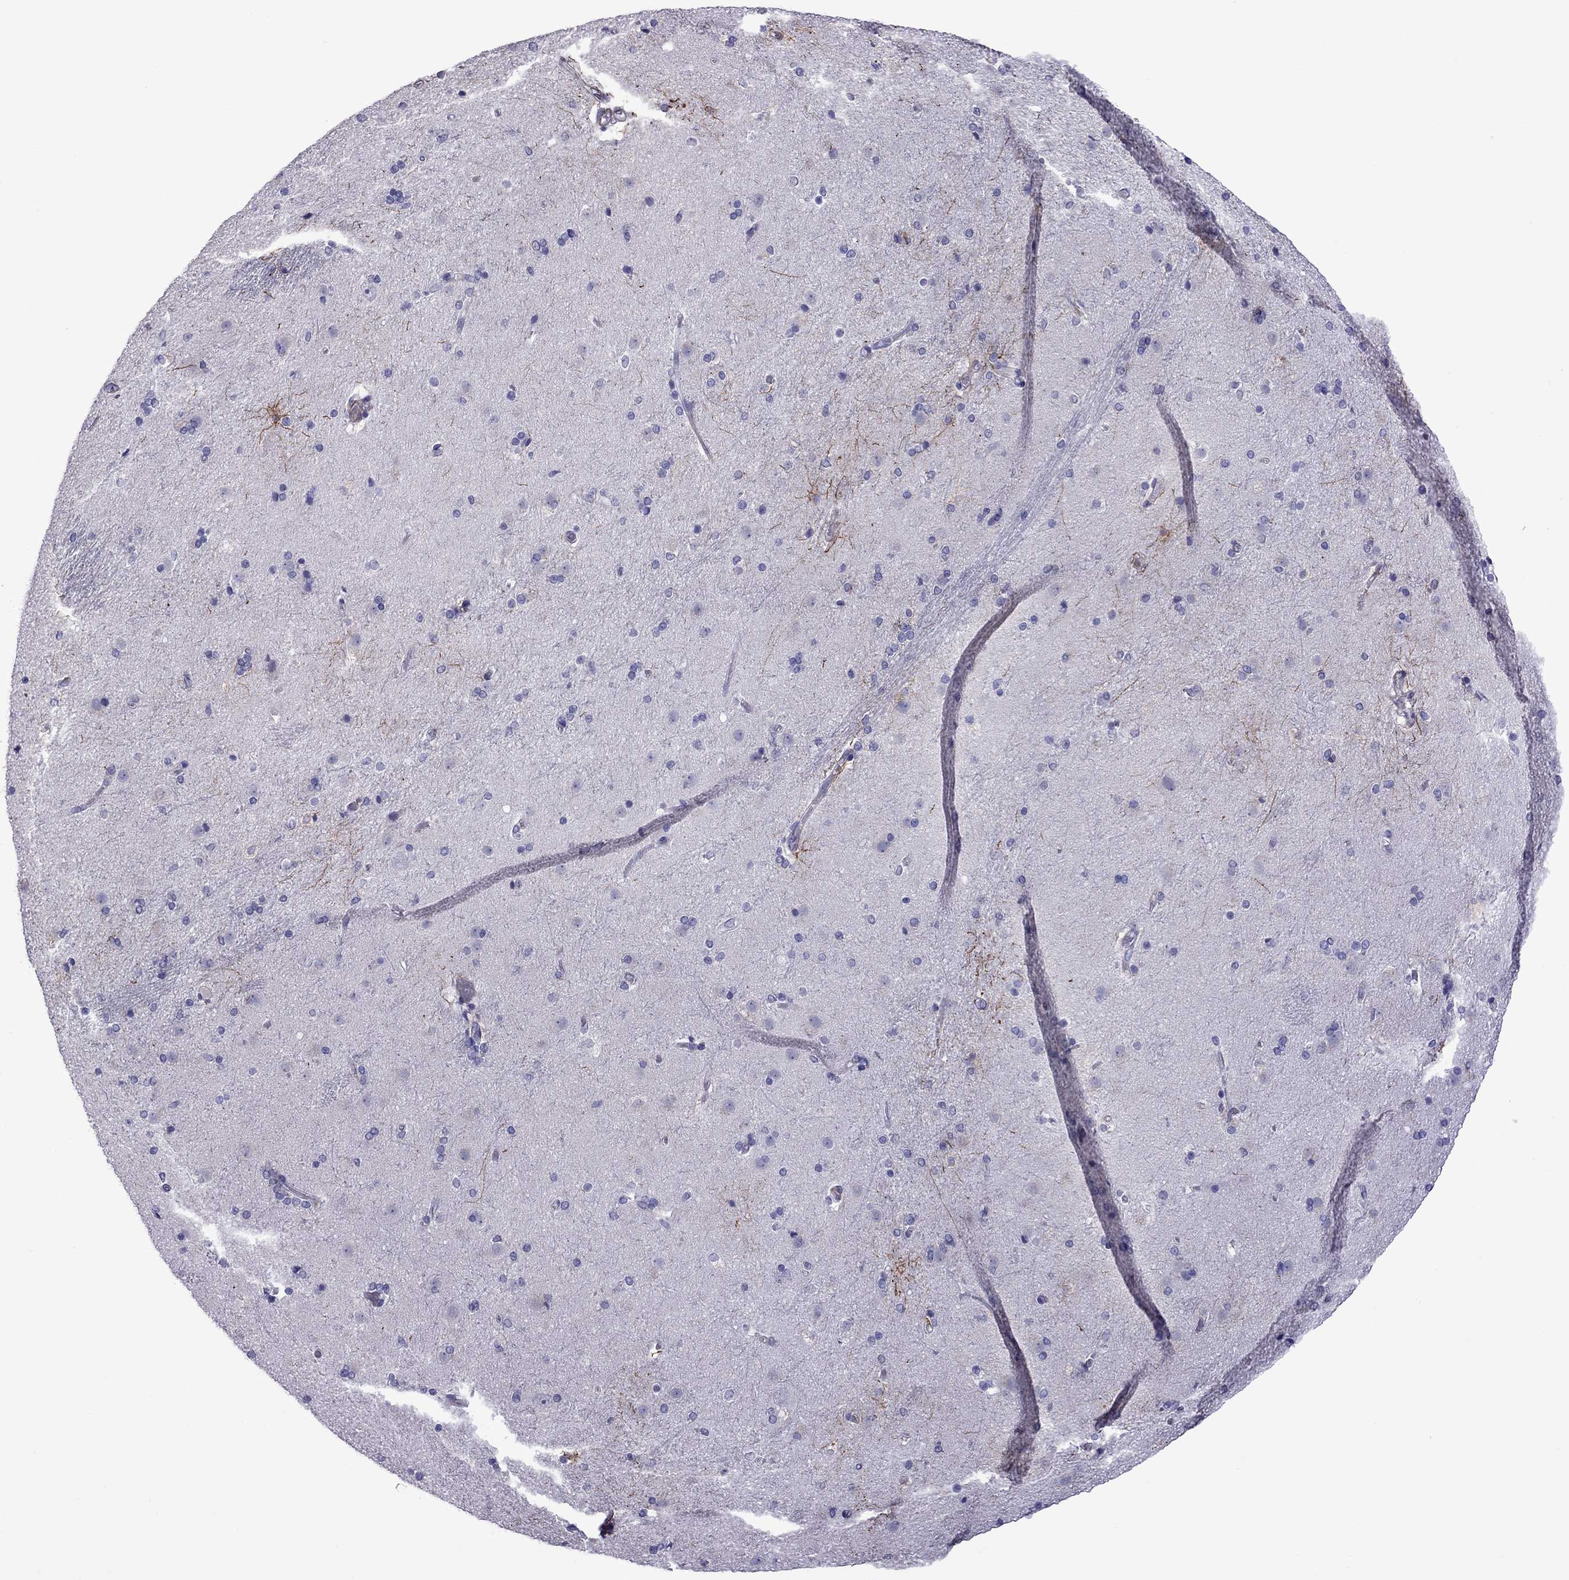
{"staining": {"intensity": "negative", "quantity": "none", "location": "none"}, "tissue": "caudate", "cell_type": "Glial cells", "image_type": "normal", "snomed": [{"axis": "morphology", "description": "Normal tissue, NOS"}, {"axis": "topography", "description": "Lateral ventricle wall"}], "caption": "Human caudate stained for a protein using immunohistochemistry demonstrates no expression in glial cells.", "gene": "CHRNA5", "patient": {"sex": "male", "age": 54}}